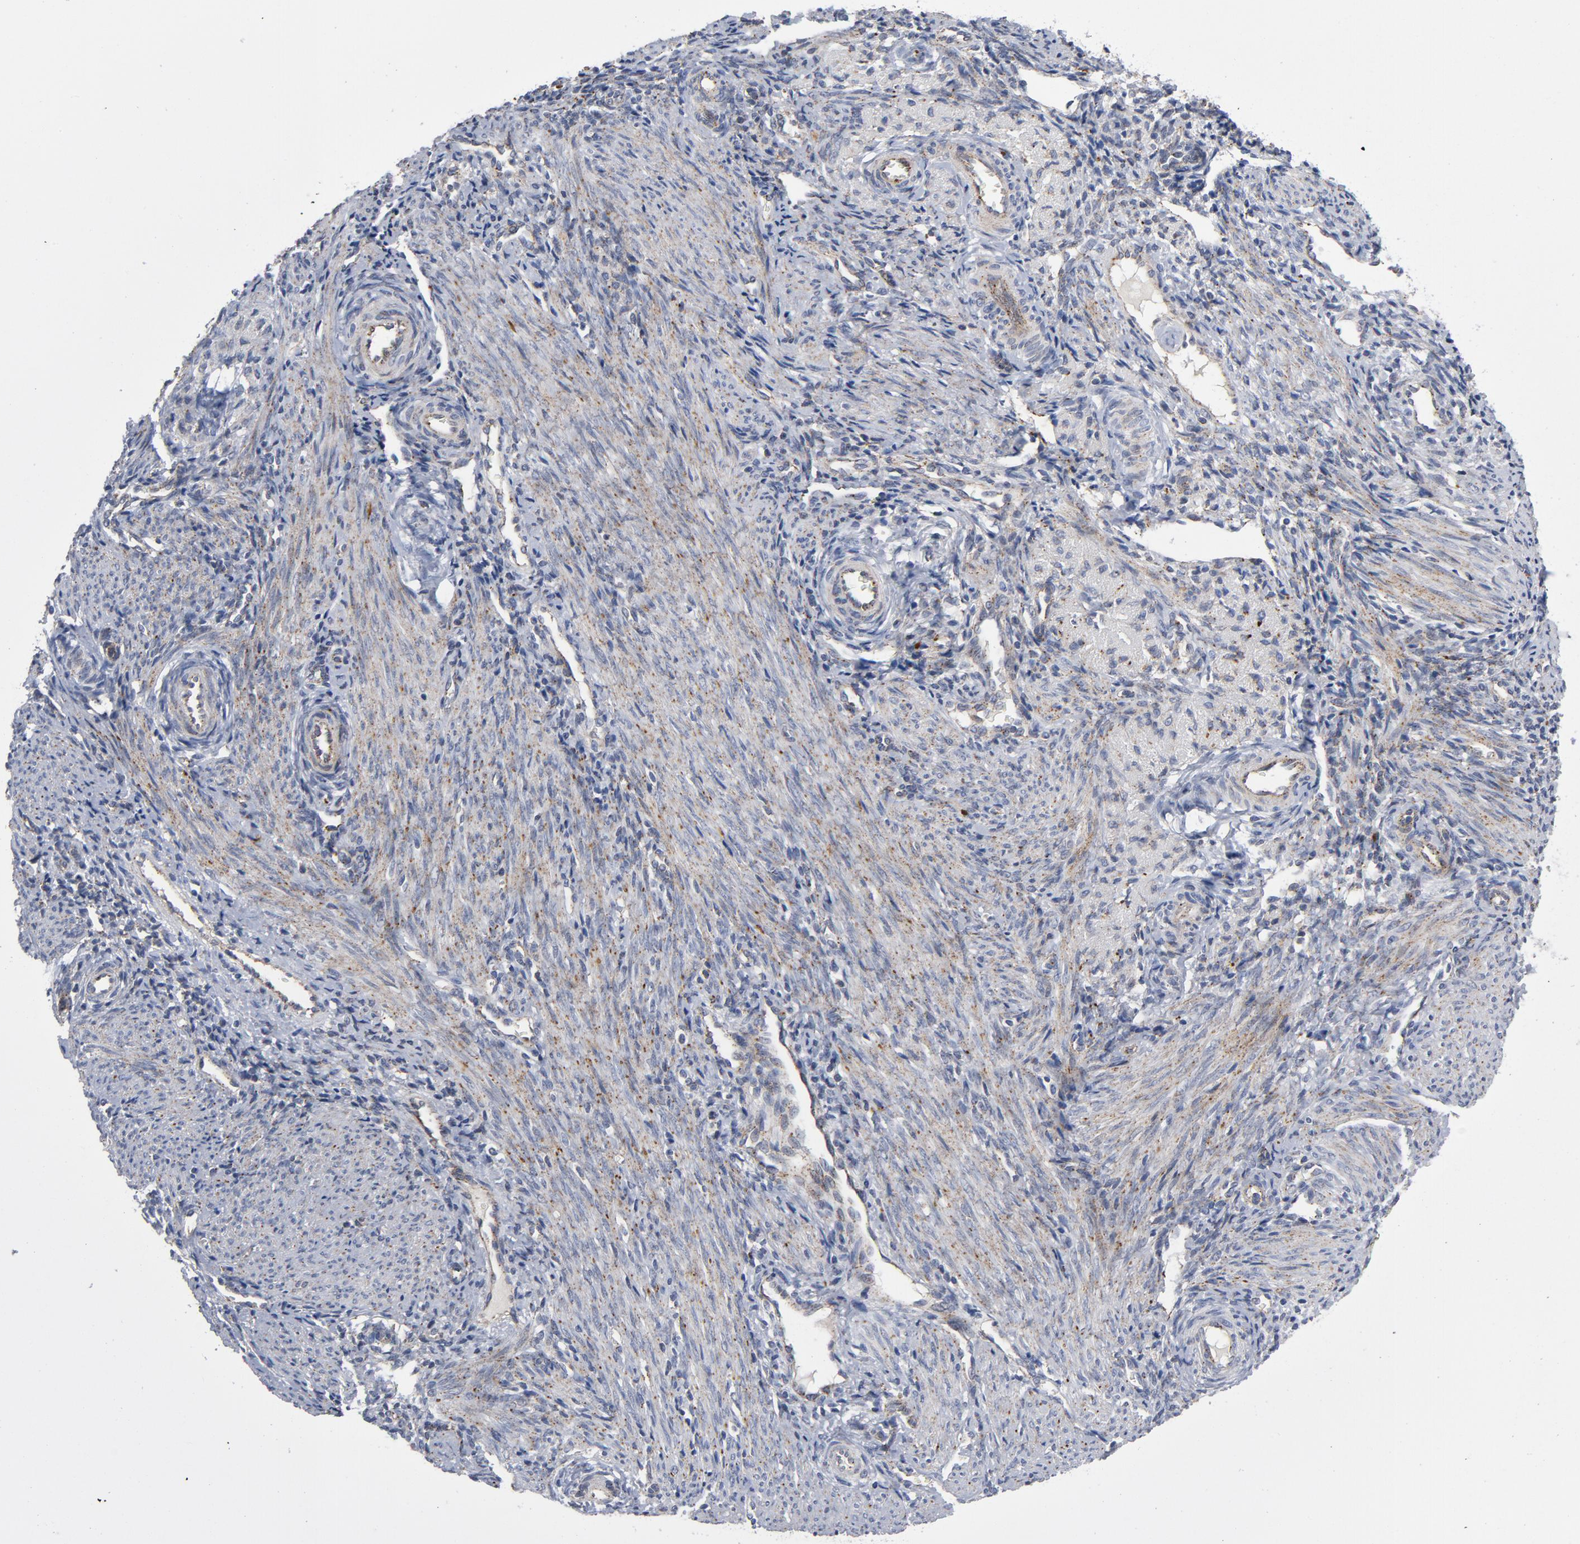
{"staining": {"intensity": "weak", "quantity": "25%-75%", "location": "cytoplasmic/membranous"}, "tissue": "endometrium", "cell_type": "Cells in endometrial stroma", "image_type": "normal", "snomed": [{"axis": "morphology", "description": "Normal tissue, NOS"}, {"axis": "topography", "description": "Uterus"}, {"axis": "topography", "description": "Endometrium"}], "caption": "Immunohistochemistry (IHC) (DAB (3,3'-diaminobenzidine)) staining of benign endometrium shows weak cytoplasmic/membranous protein staining in approximately 25%-75% of cells in endometrial stroma. The staining was performed using DAB, with brown indicating positive protein expression. Nuclei are stained blue with hematoxylin.", "gene": "AKT2", "patient": {"sex": "female", "age": 33}}